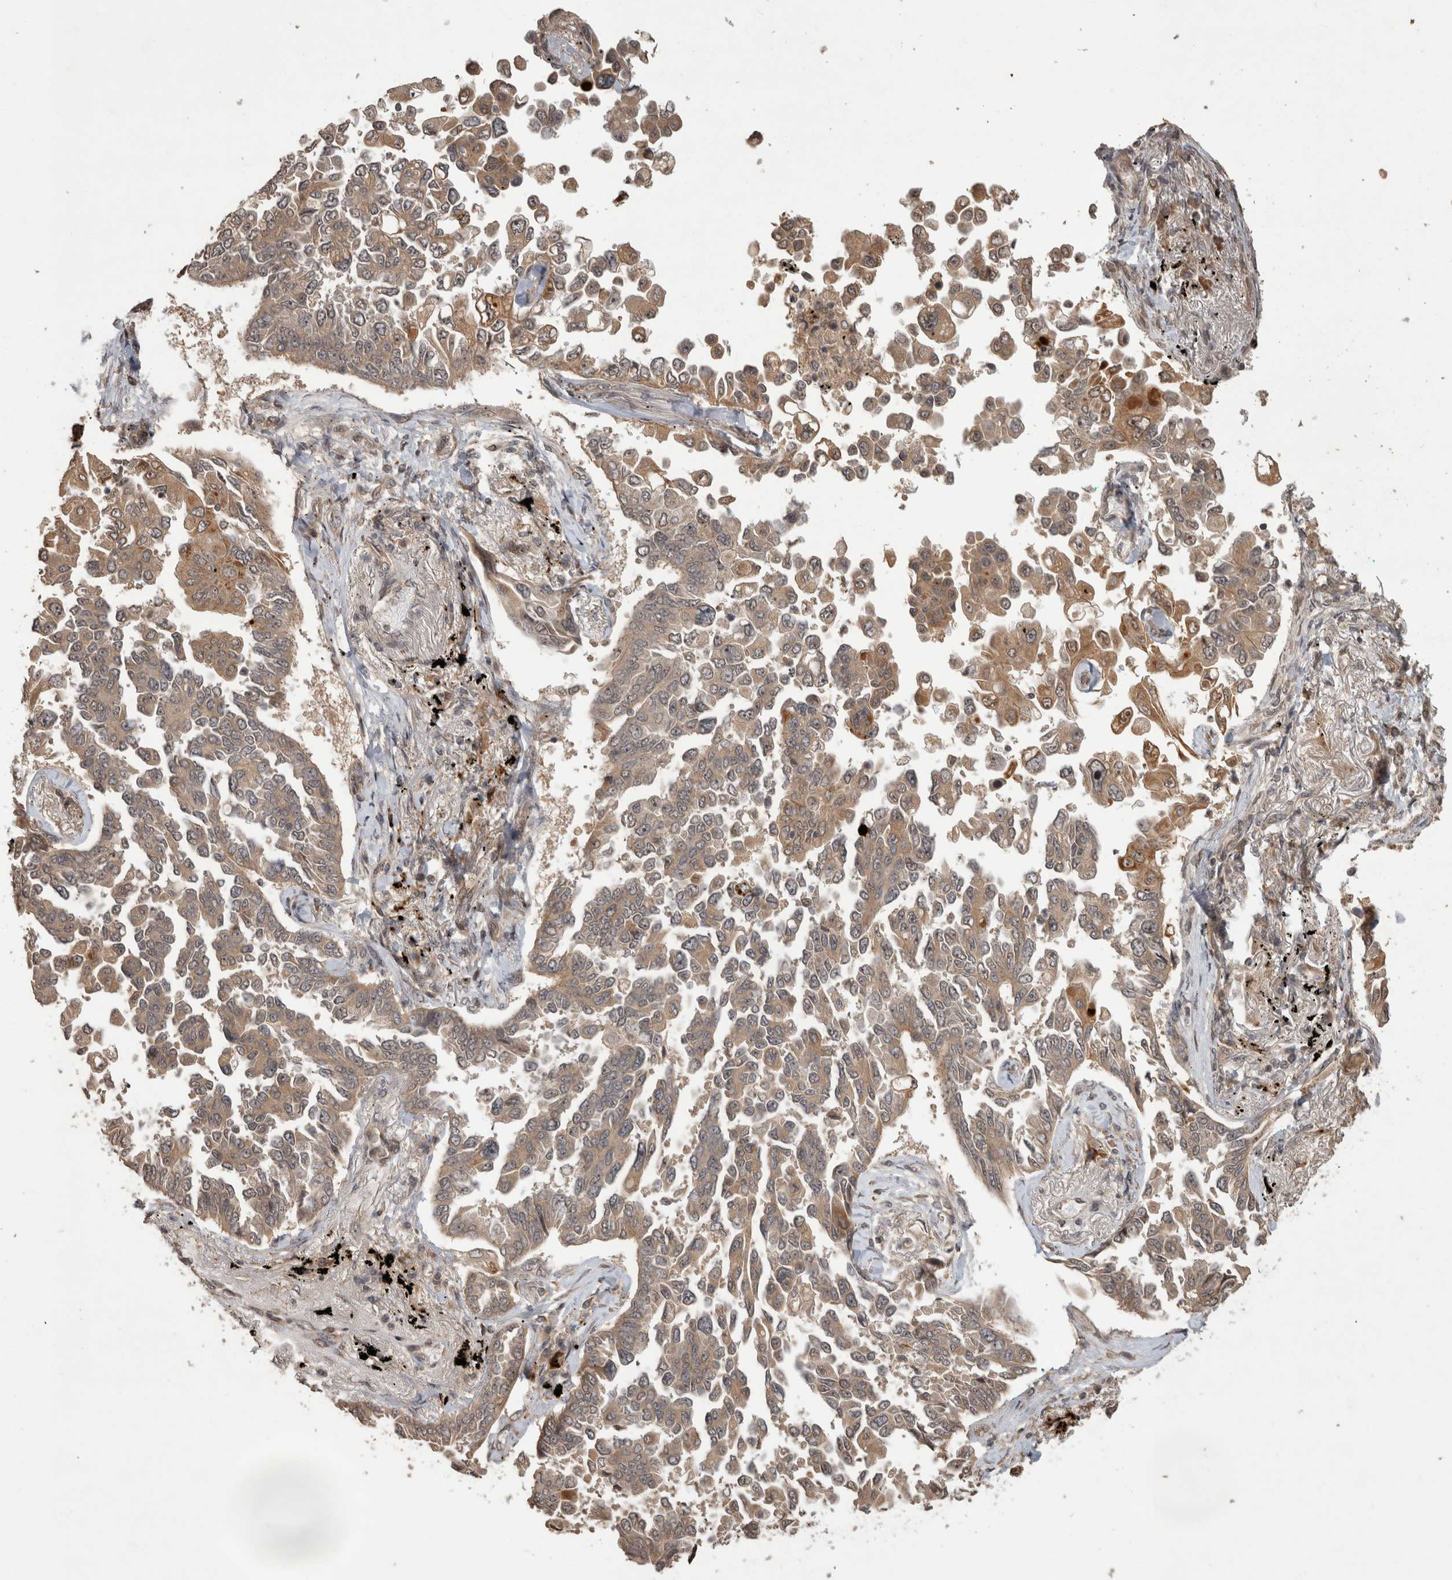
{"staining": {"intensity": "moderate", "quantity": "25%-75%", "location": "cytoplasmic/membranous"}, "tissue": "lung cancer", "cell_type": "Tumor cells", "image_type": "cancer", "snomed": [{"axis": "morphology", "description": "Adenocarcinoma, NOS"}, {"axis": "topography", "description": "Lung"}], "caption": "An image showing moderate cytoplasmic/membranous positivity in about 25%-75% of tumor cells in lung cancer, as visualized by brown immunohistochemical staining.", "gene": "PITPNC1", "patient": {"sex": "female", "age": 67}}